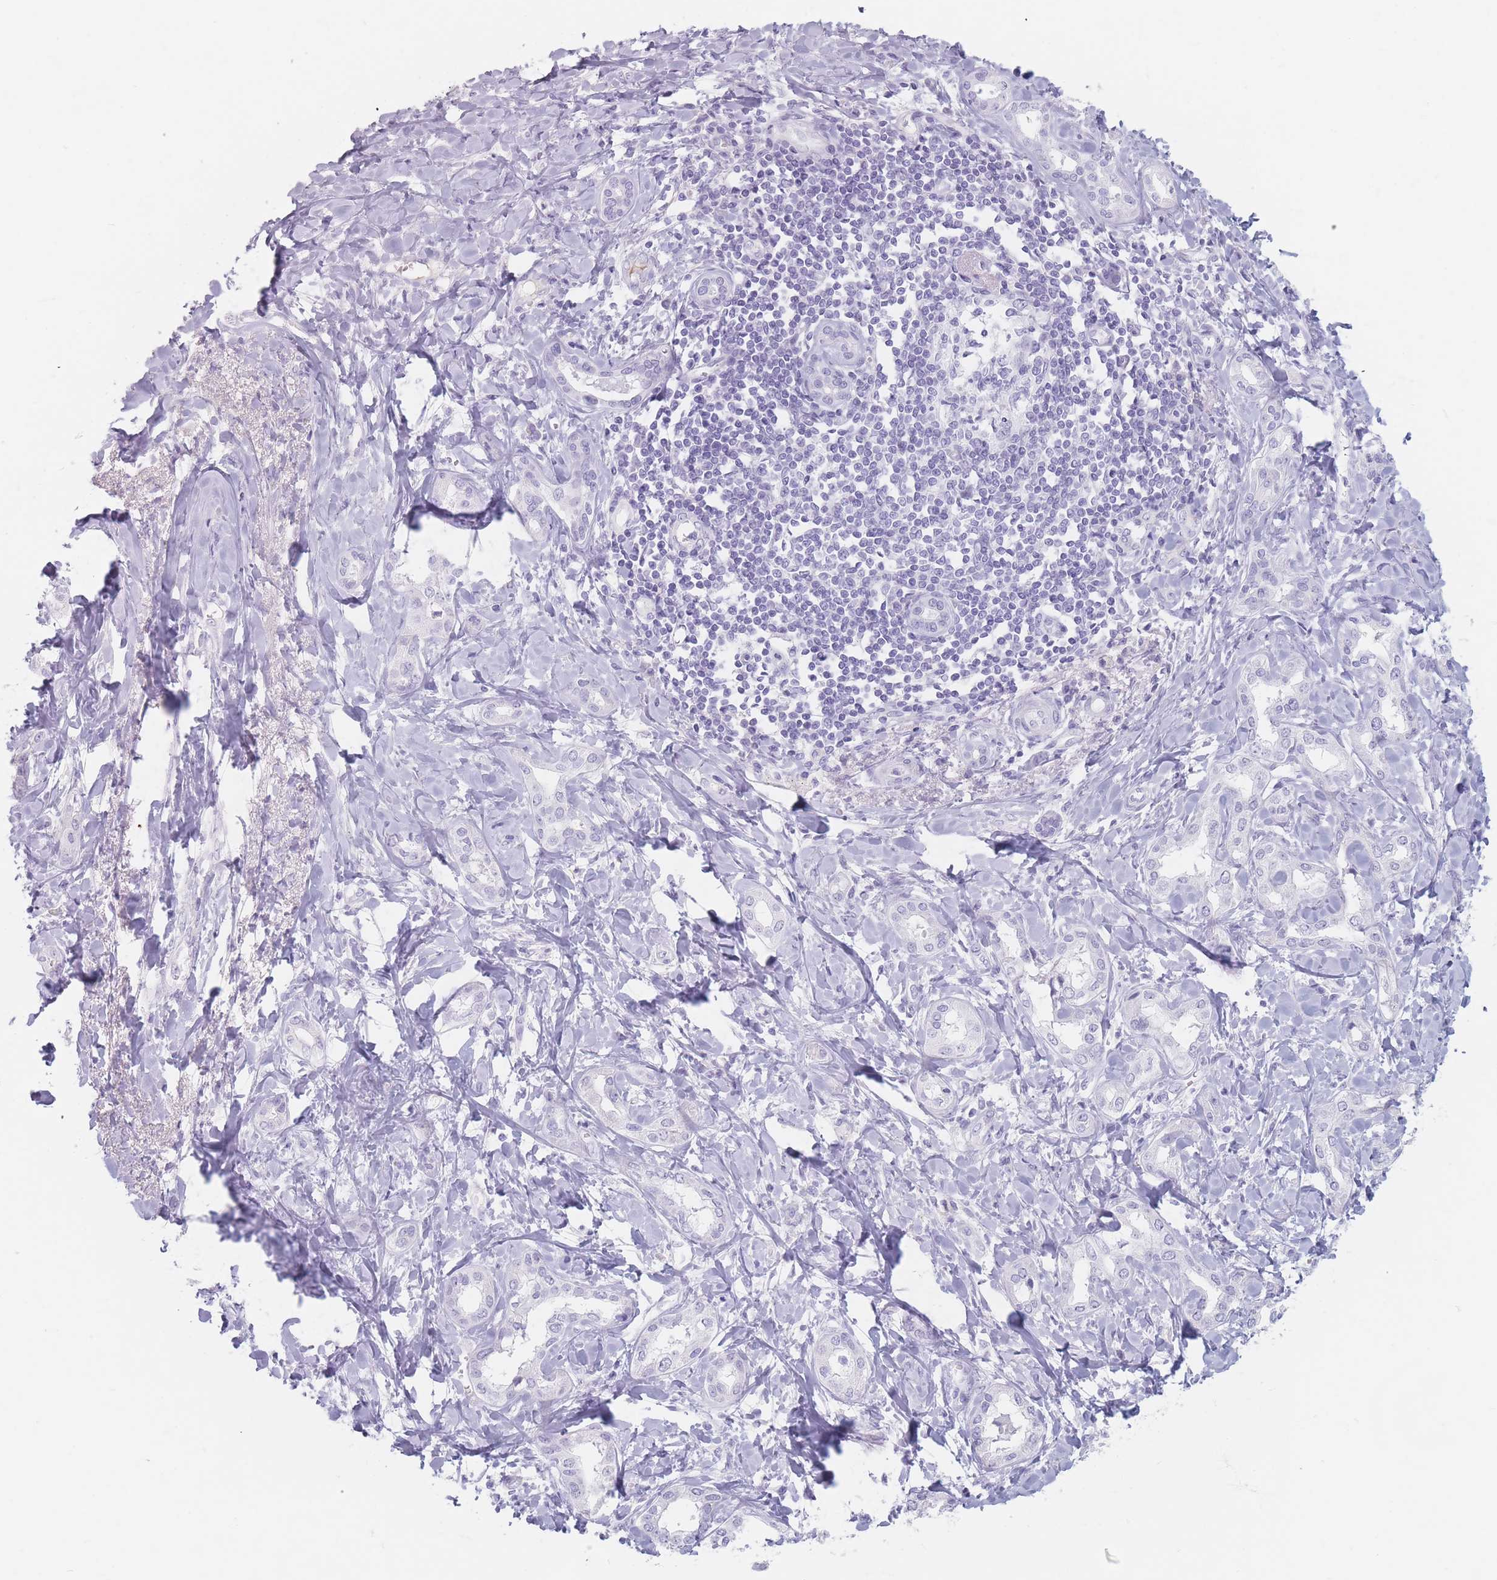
{"staining": {"intensity": "negative", "quantity": "none", "location": "none"}, "tissue": "liver cancer", "cell_type": "Tumor cells", "image_type": "cancer", "snomed": [{"axis": "morphology", "description": "Cholangiocarcinoma"}, {"axis": "topography", "description": "Liver"}], "caption": "Tumor cells show no significant staining in liver cholangiocarcinoma.", "gene": "PIGM", "patient": {"sex": "female", "age": 77}}